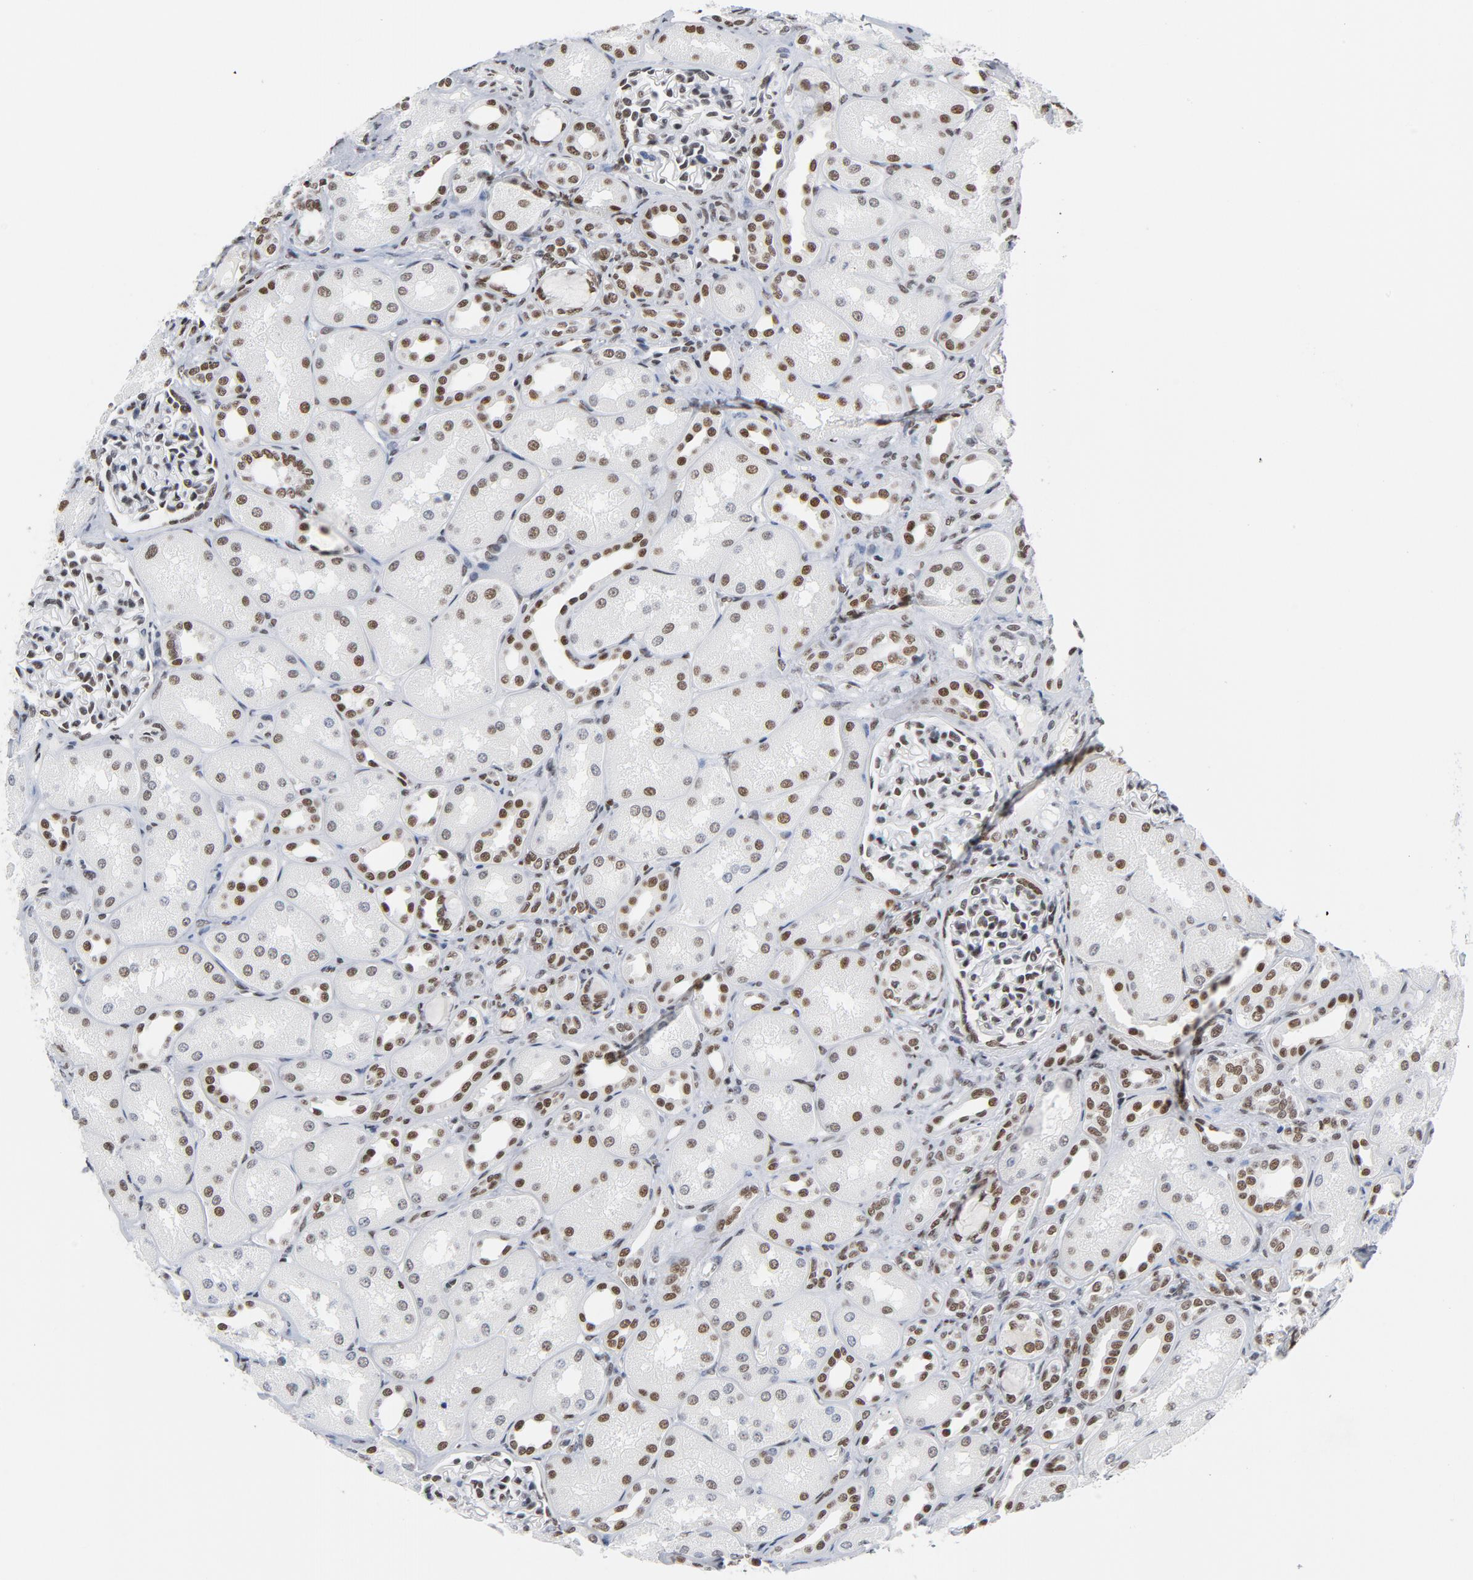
{"staining": {"intensity": "moderate", "quantity": "25%-75%", "location": "nuclear"}, "tissue": "kidney", "cell_type": "Cells in glomeruli", "image_type": "normal", "snomed": [{"axis": "morphology", "description": "Normal tissue, NOS"}, {"axis": "topography", "description": "Kidney"}], "caption": "Brown immunohistochemical staining in unremarkable kidney reveals moderate nuclear positivity in about 25%-75% of cells in glomeruli.", "gene": "CSTF2", "patient": {"sex": "male", "age": 7}}